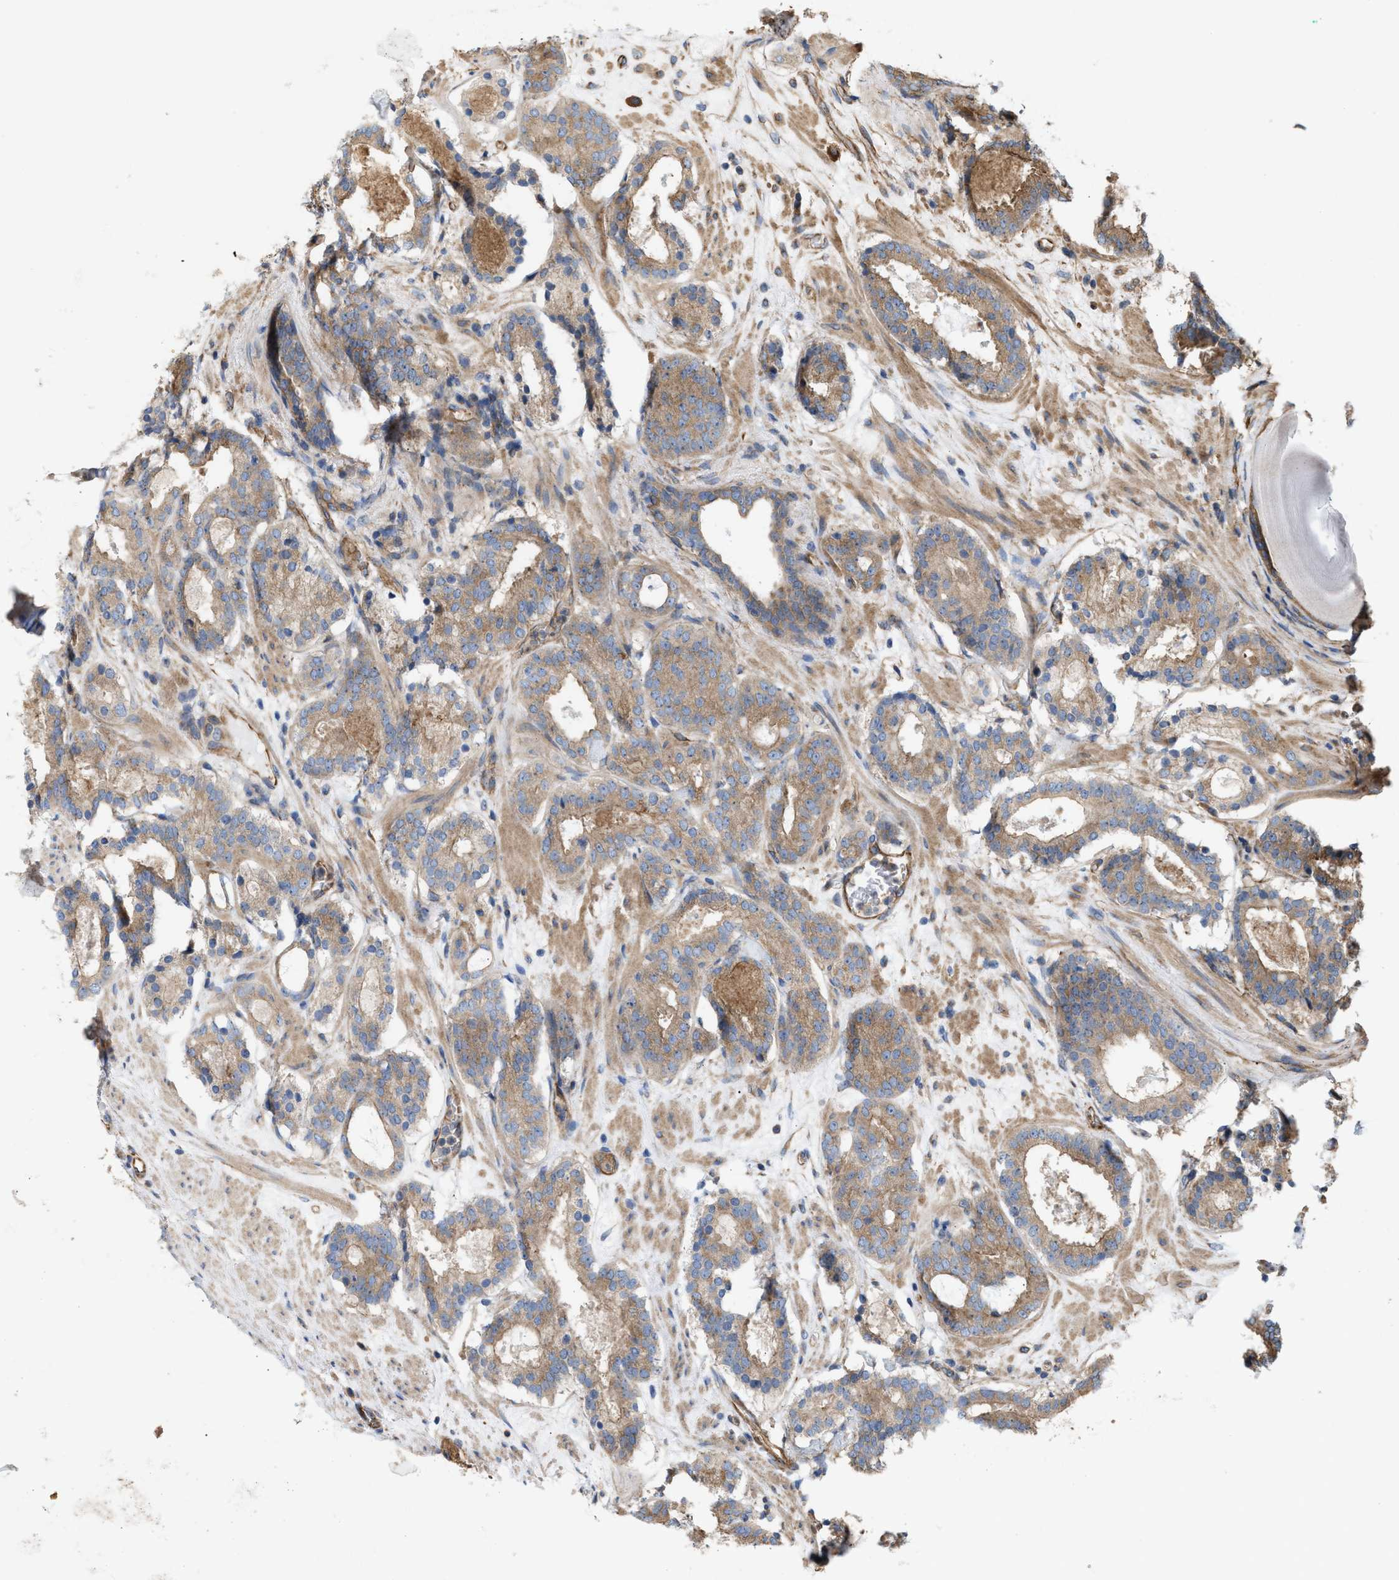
{"staining": {"intensity": "weak", "quantity": ">75%", "location": "cytoplasmic/membranous"}, "tissue": "prostate cancer", "cell_type": "Tumor cells", "image_type": "cancer", "snomed": [{"axis": "morphology", "description": "Adenocarcinoma, Low grade"}, {"axis": "topography", "description": "Prostate"}], "caption": "The image reveals staining of prostate cancer, revealing weak cytoplasmic/membranous protein positivity (brown color) within tumor cells.", "gene": "EPS15L1", "patient": {"sex": "male", "age": 69}}